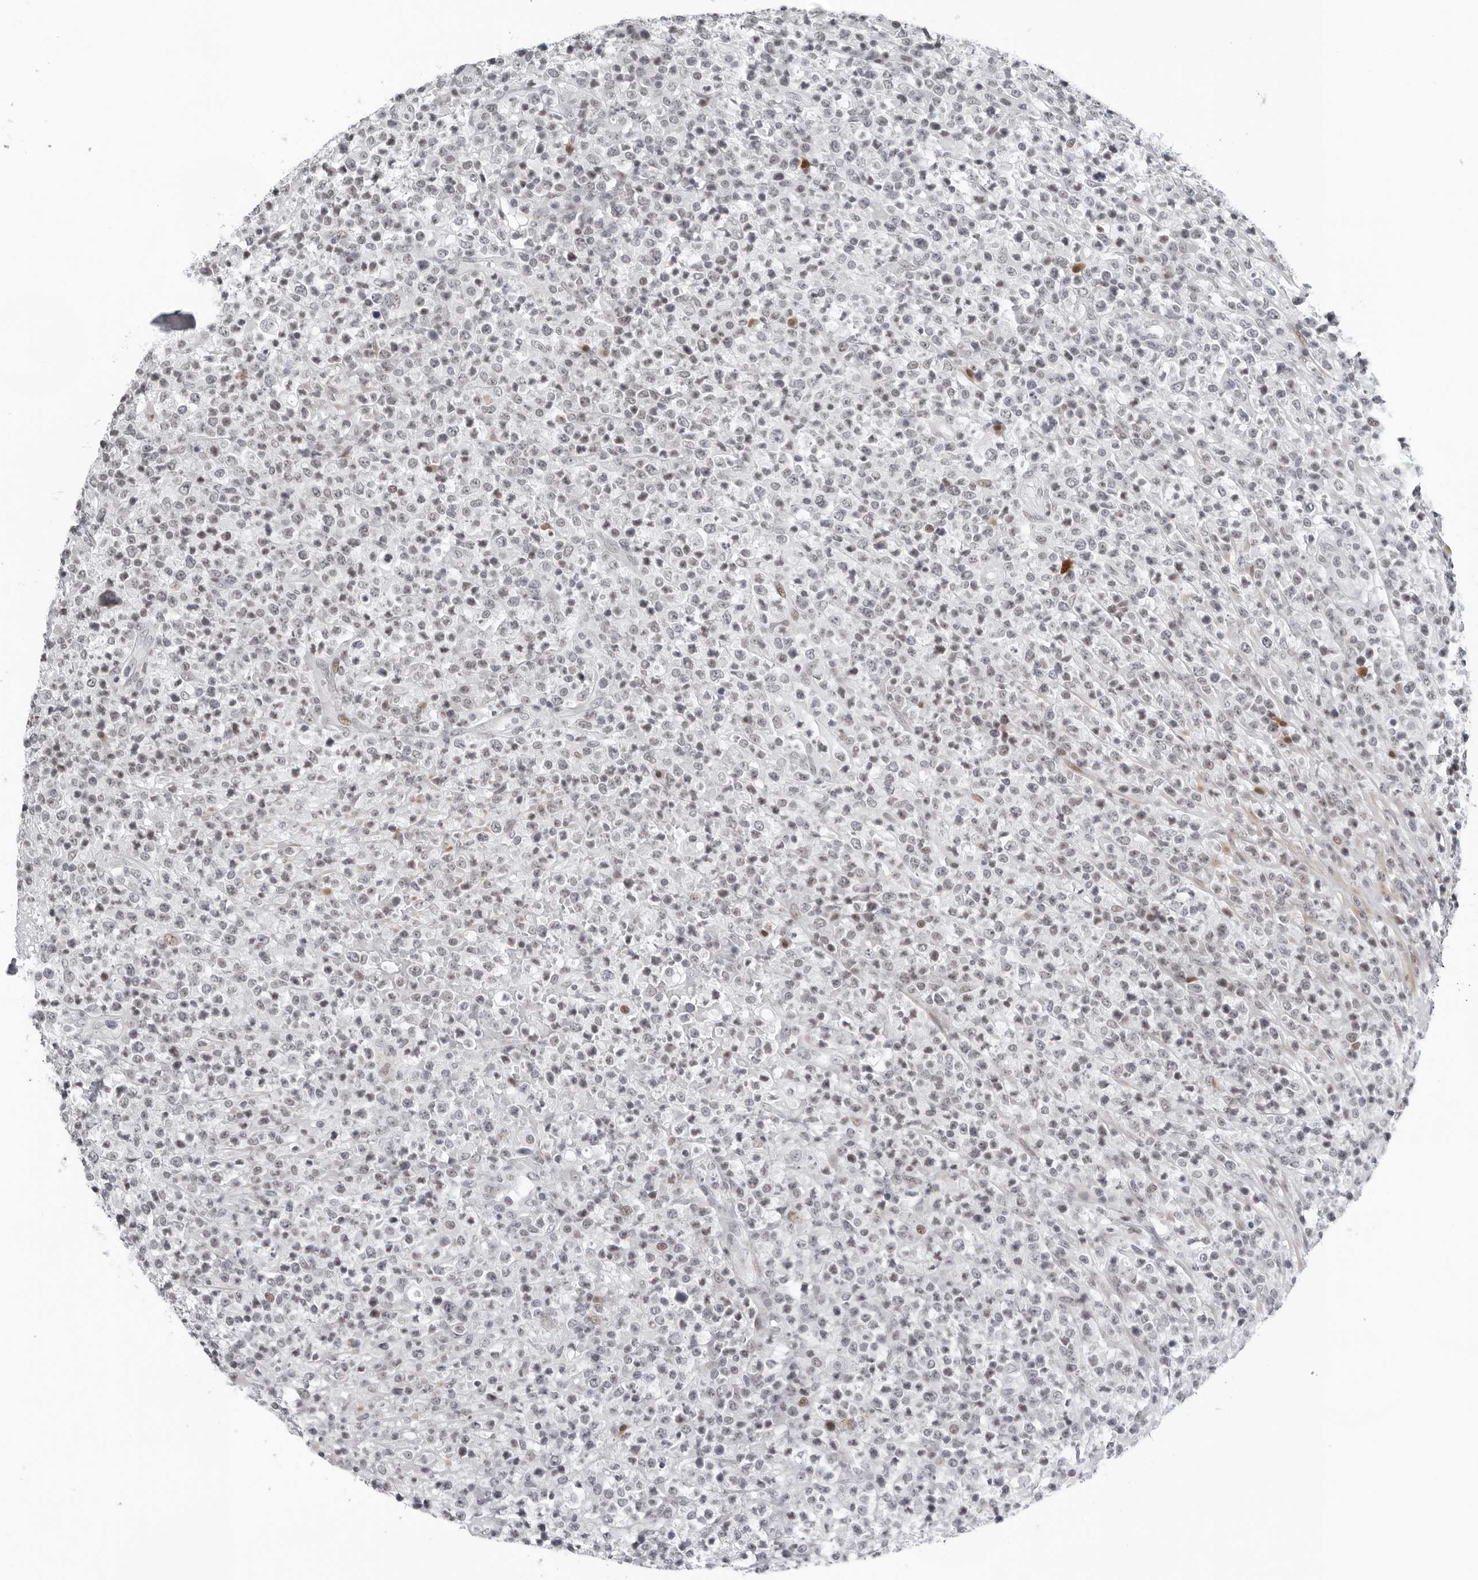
{"staining": {"intensity": "negative", "quantity": "none", "location": "none"}, "tissue": "lymphoma", "cell_type": "Tumor cells", "image_type": "cancer", "snomed": [{"axis": "morphology", "description": "Malignant lymphoma, non-Hodgkin's type, High grade"}, {"axis": "topography", "description": "Colon"}], "caption": "High-grade malignant lymphoma, non-Hodgkin's type stained for a protein using immunohistochemistry (IHC) exhibits no positivity tumor cells.", "gene": "PPP1R42", "patient": {"sex": "female", "age": 53}}